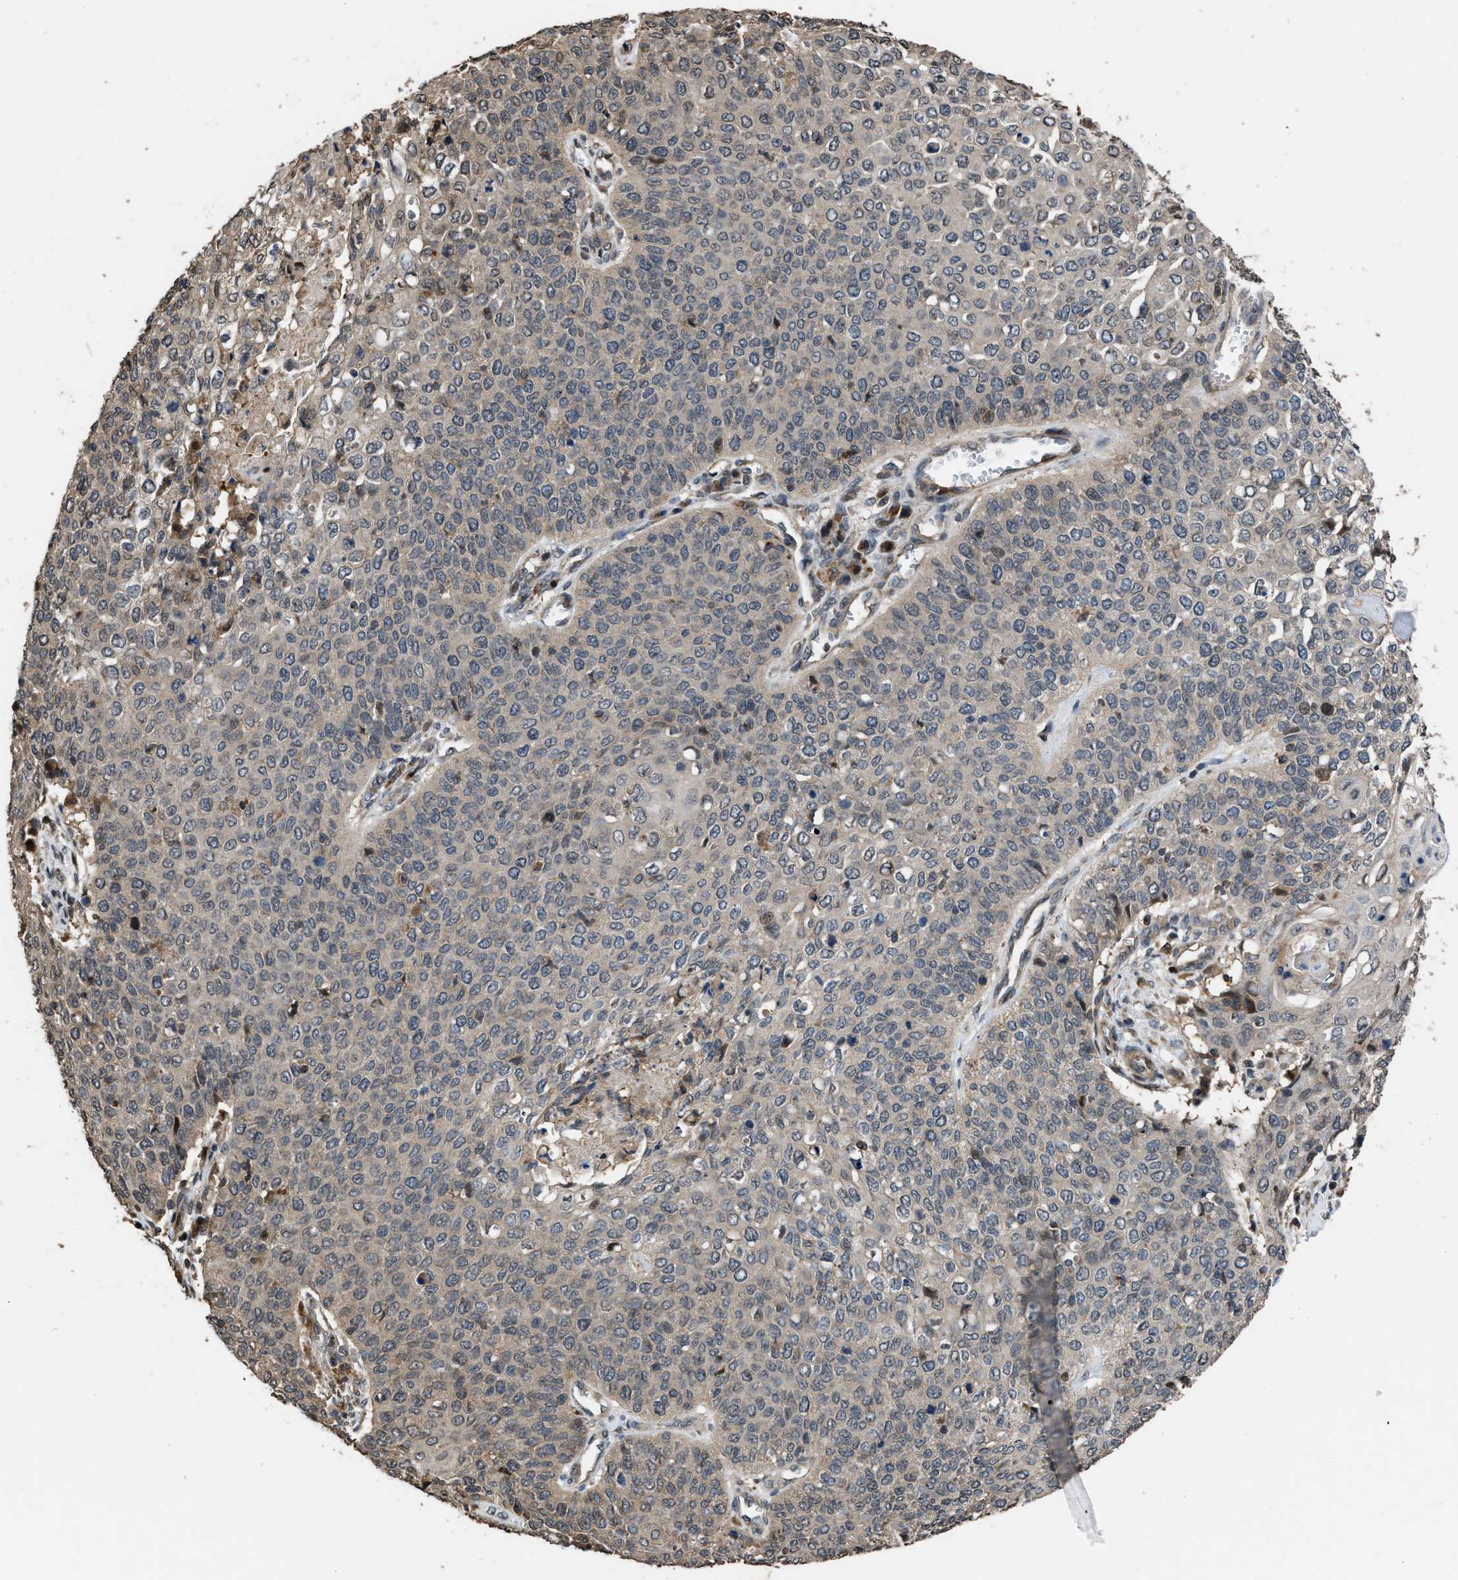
{"staining": {"intensity": "weak", "quantity": "<25%", "location": "cytoplasmic/membranous"}, "tissue": "cervical cancer", "cell_type": "Tumor cells", "image_type": "cancer", "snomed": [{"axis": "morphology", "description": "Squamous cell carcinoma, NOS"}, {"axis": "topography", "description": "Cervix"}], "caption": "High power microscopy image of an IHC image of cervical cancer (squamous cell carcinoma), revealing no significant positivity in tumor cells.", "gene": "CTBS", "patient": {"sex": "female", "age": 39}}